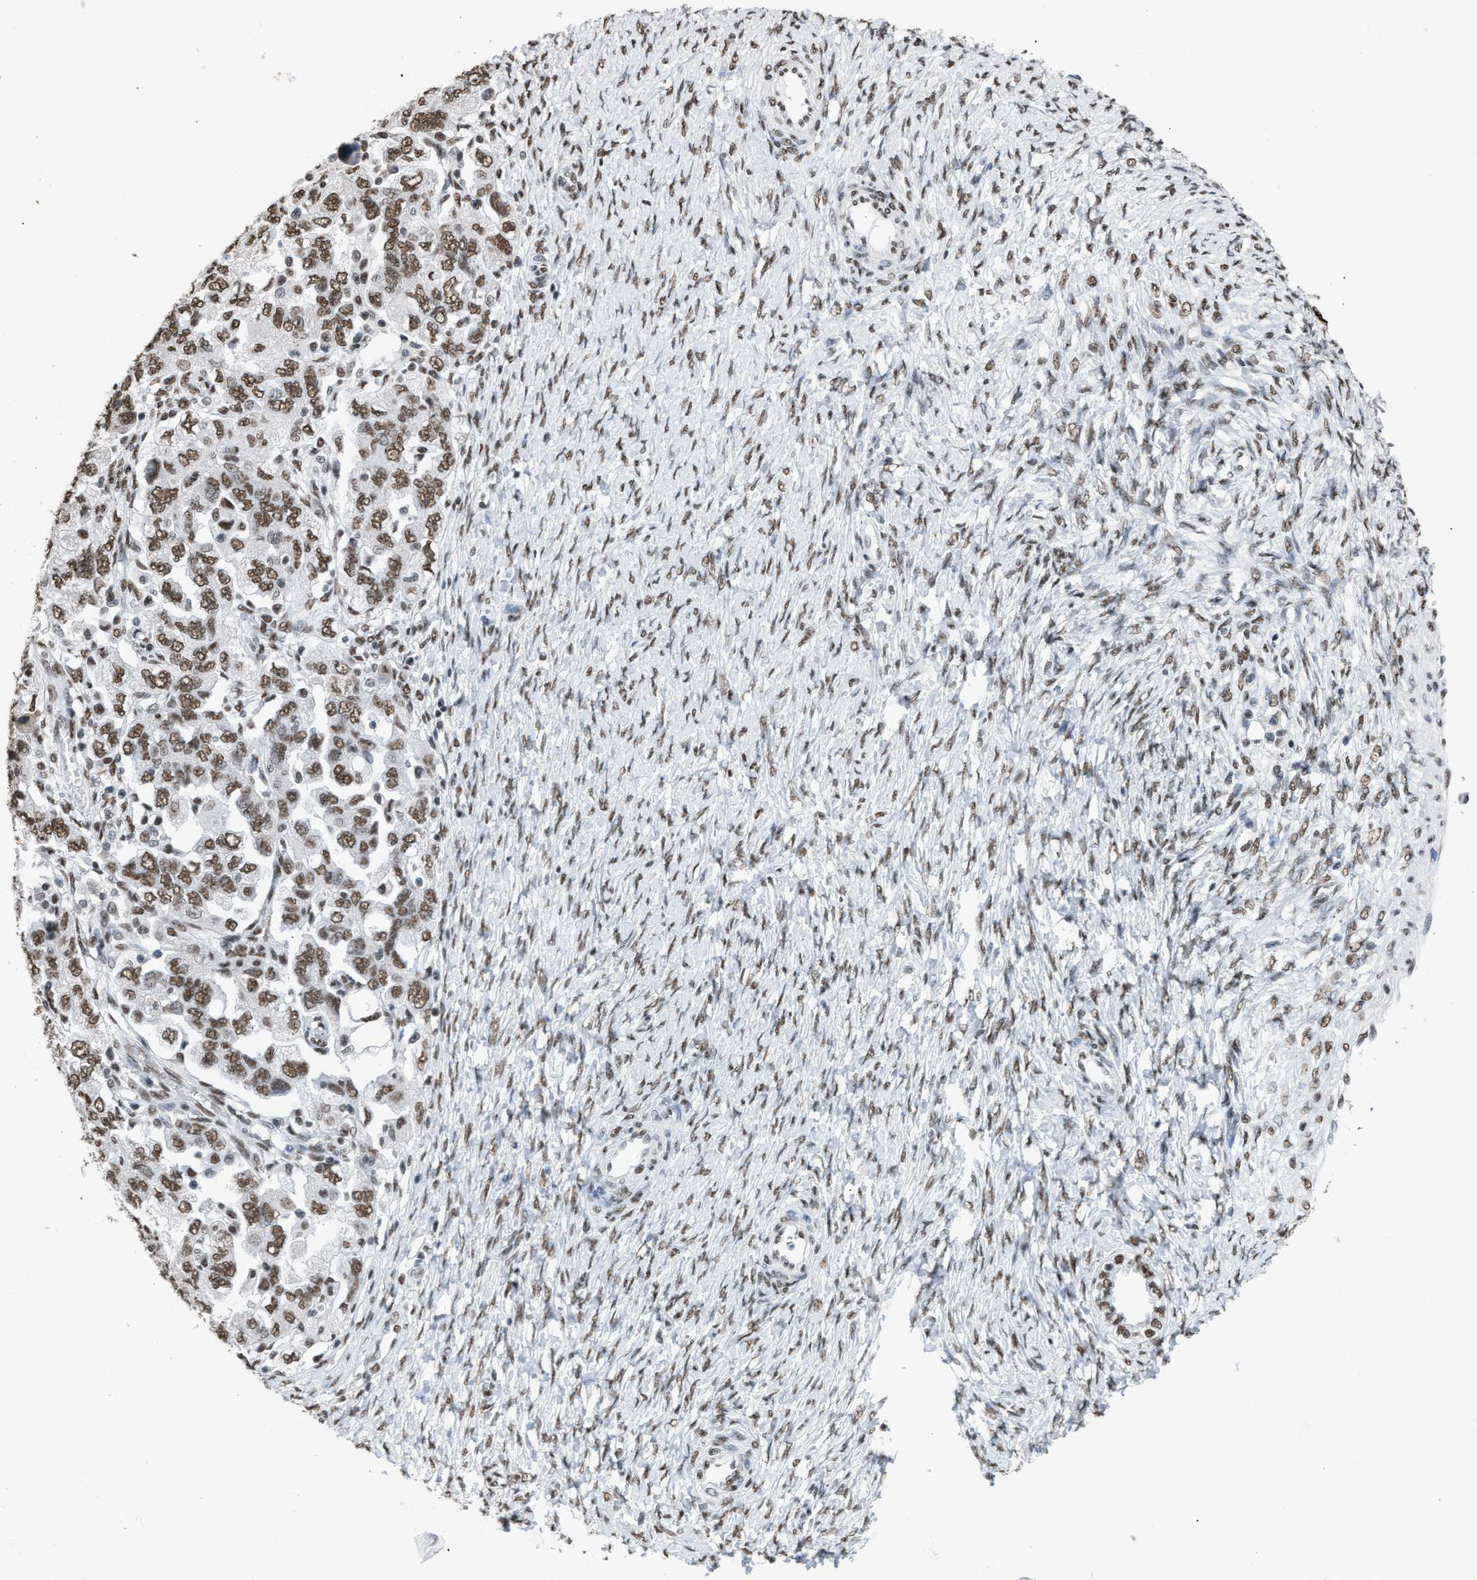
{"staining": {"intensity": "moderate", "quantity": ">75%", "location": "nuclear"}, "tissue": "ovarian cancer", "cell_type": "Tumor cells", "image_type": "cancer", "snomed": [{"axis": "morphology", "description": "Carcinoma, NOS"}, {"axis": "morphology", "description": "Cystadenocarcinoma, serous, NOS"}, {"axis": "topography", "description": "Ovary"}], "caption": "Immunohistochemistry (IHC) of human serous cystadenocarcinoma (ovarian) shows medium levels of moderate nuclear staining in about >75% of tumor cells.", "gene": "CCAR2", "patient": {"sex": "female", "age": 69}}